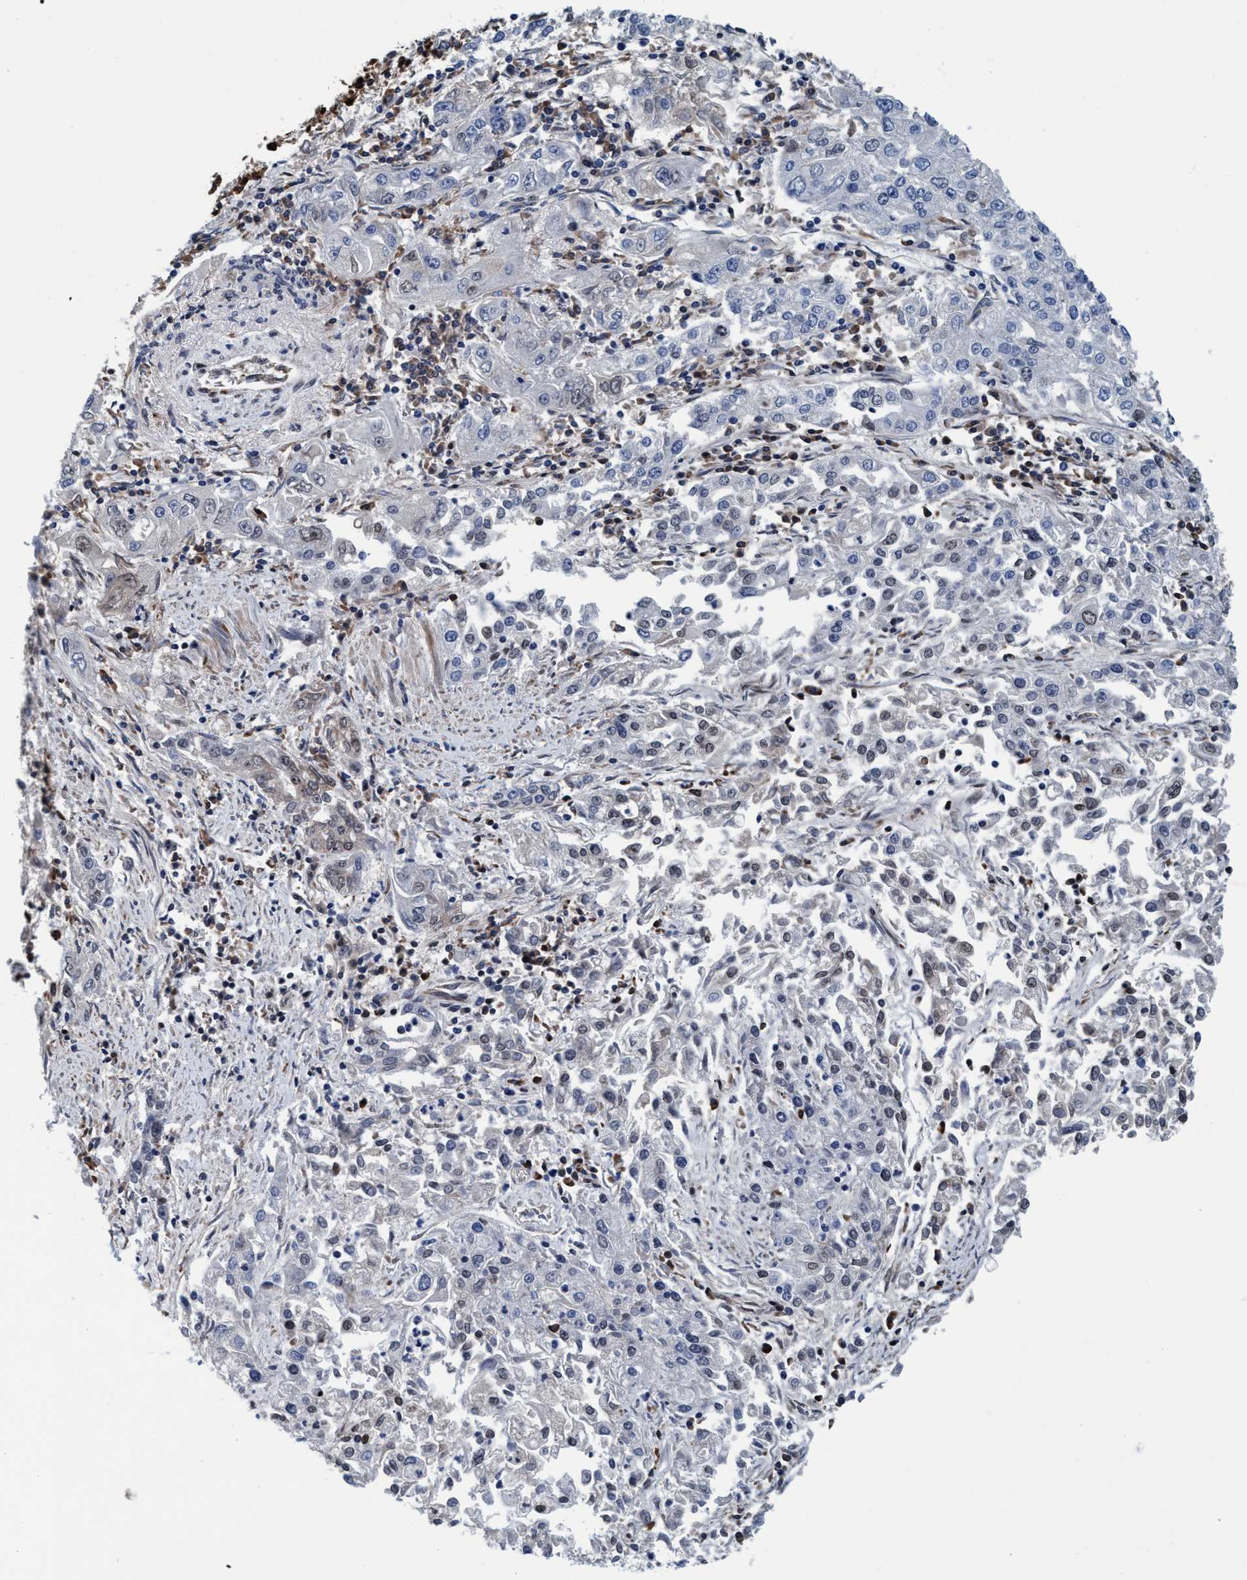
{"staining": {"intensity": "negative", "quantity": "none", "location": "none"}, "tissue": "endometrial cancer", "cell_type": "Tumor cells", "image_type": "cancer", "snomed": [{"axis": "morphology", "description": "Adenocarcinoma, NOS"}, {"axis": "topography", "description": "Endometrium"}], "caption": "High magnification brightfield microscopy of endometrial cancer stained with DAB (brown) and counterstained with hematoxylin (blue): tumor cells show no significant positivity.", "gene": "ENDOG", "patient": {"sex": "female", "age": 49}}